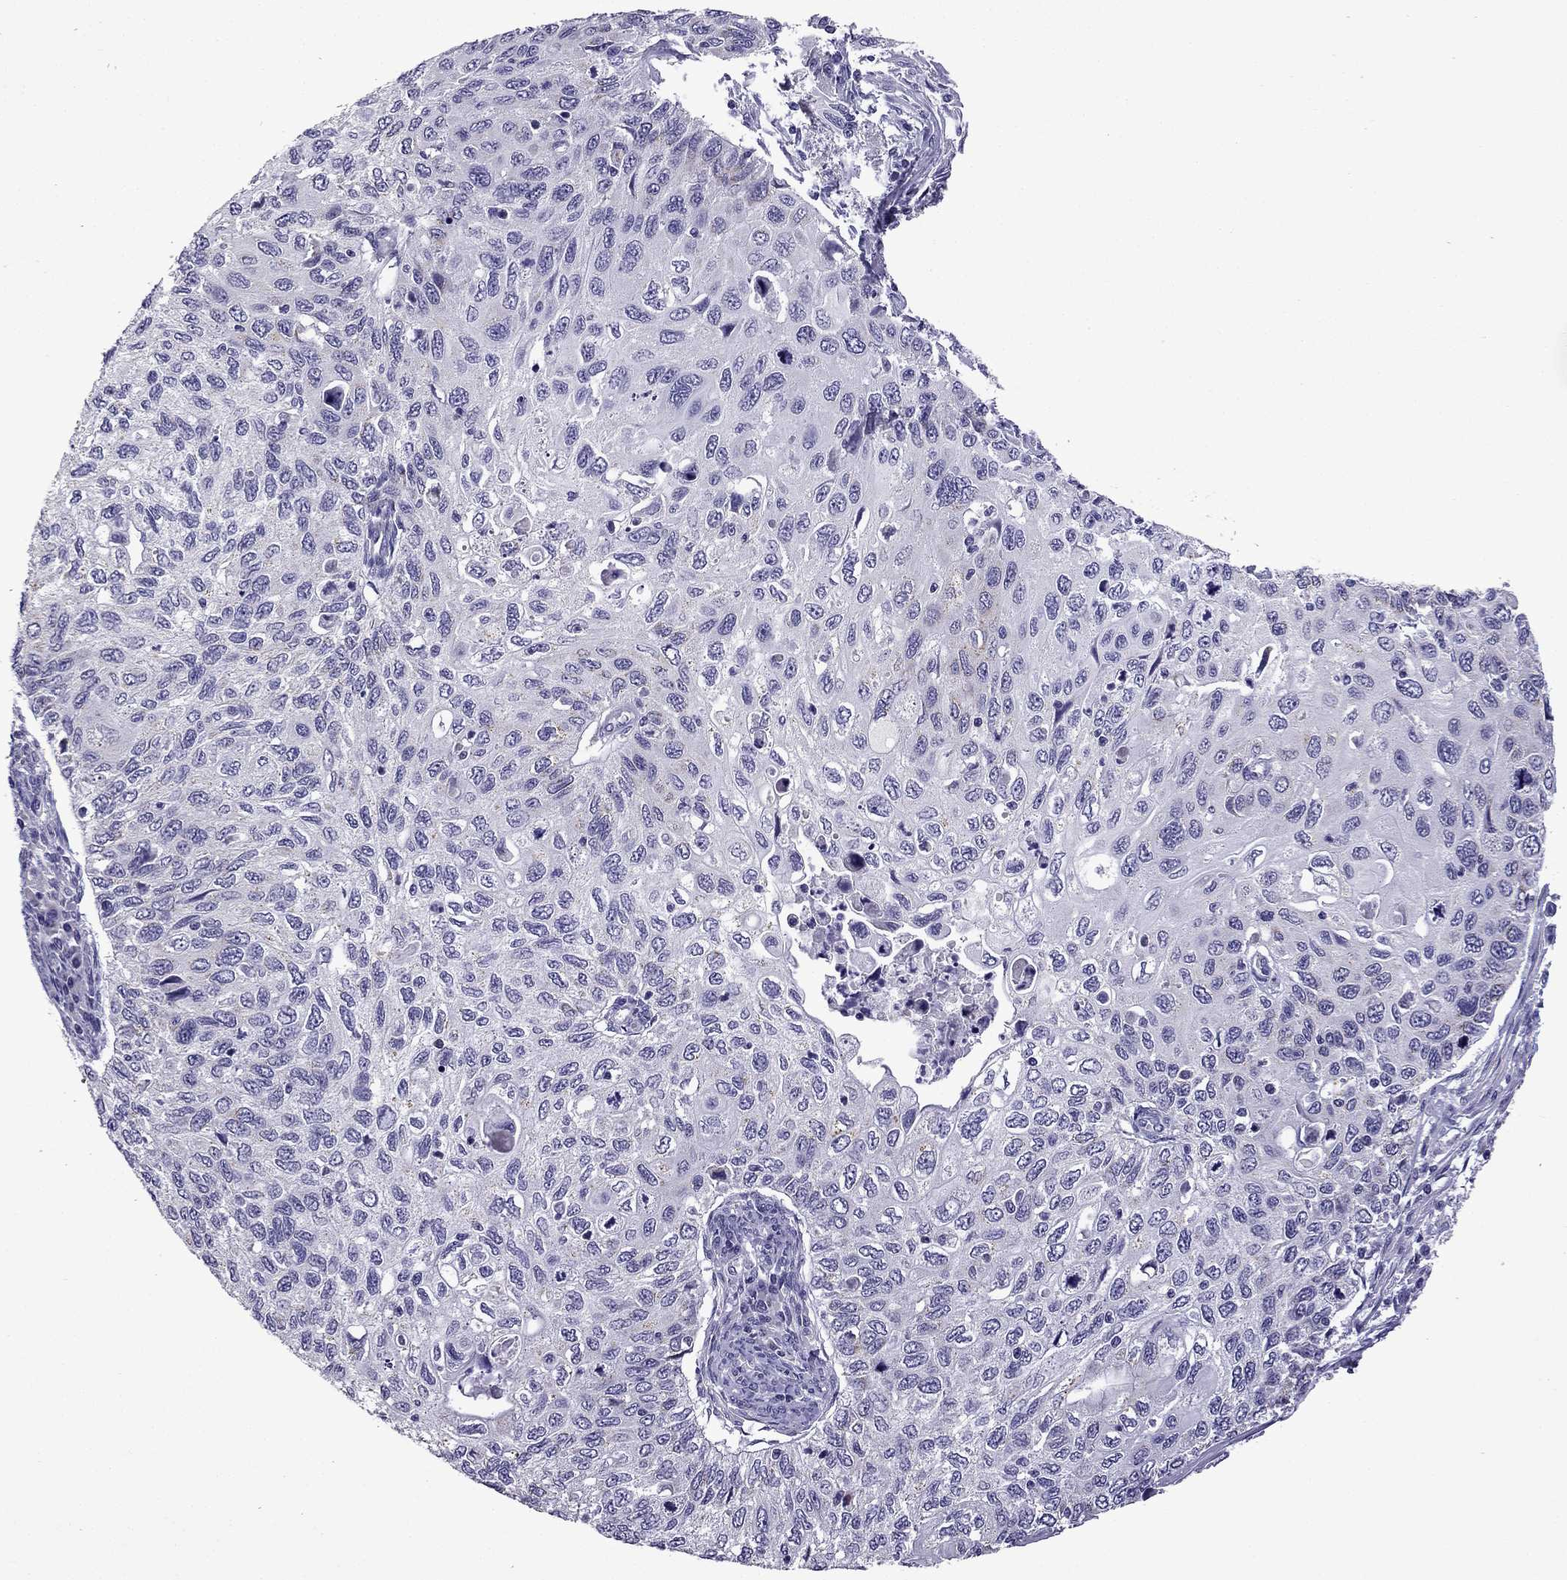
{"staining": {"intensity": "negative", "quantity": "none", "location": "none"}, "tissue": "cervical cancer", "cell_type": "Tumor cells", "image_type": "cancer", "snomed": [{"axis": "morphology", "description": "Squamous cell carcinoma, NOS"}, {"axis": "topography", "description": "Cervix"}], "caption": "The image reveals no staining of tumor cells in squamous cell carcinoma (cervical).", "gene": "TTN", "patient": {"sex": "female", "age": 70}}